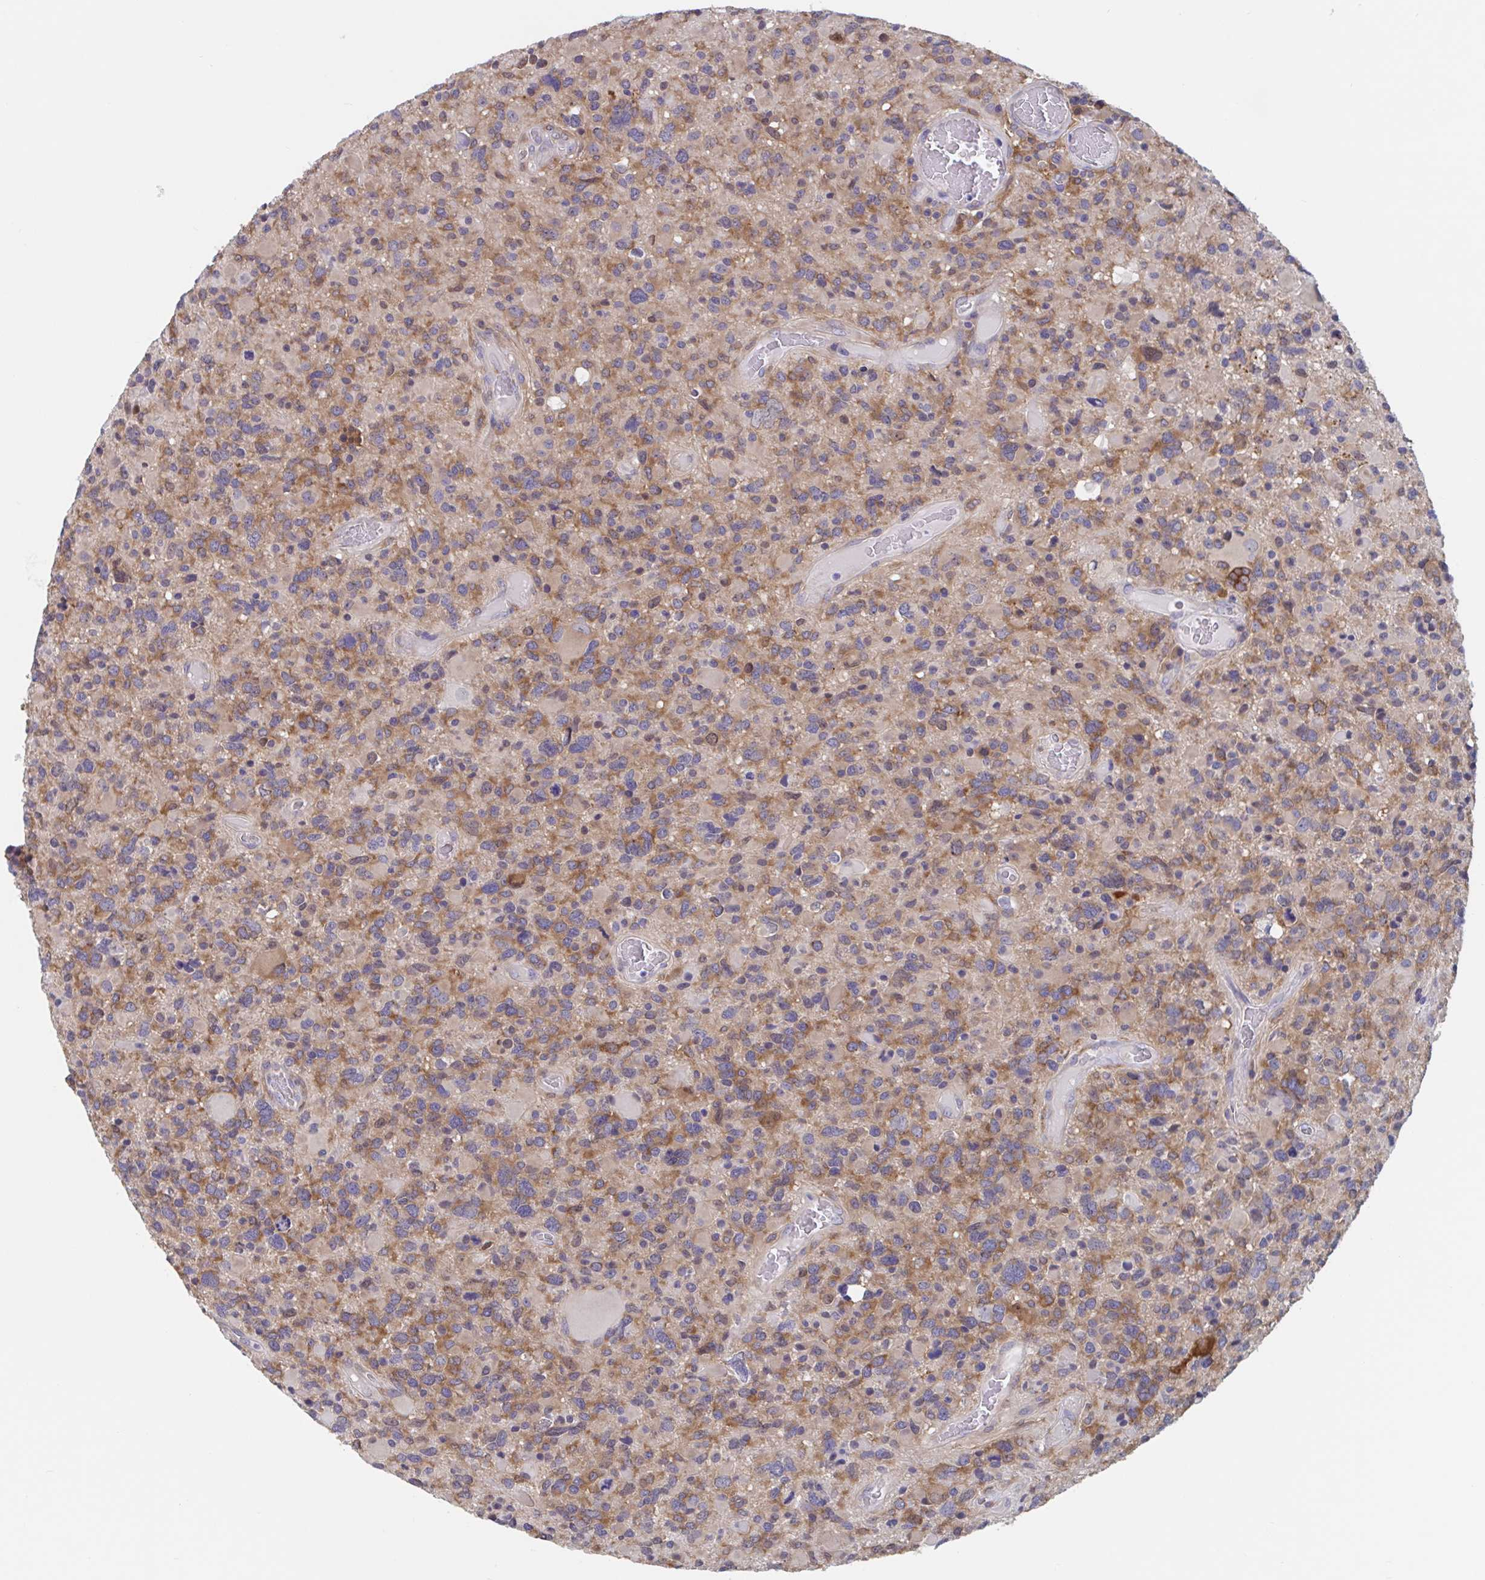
{"staining": {"intensity": "moderate", "quantity": ">75%", "location": "cytoplasmic/membranous"}, "tissue": "glioma", "cell_type": "Tumor cells", "image_type": "cancer", "snomed": [{"axis": "morphology", "description": "Glioma, malignant, High grade"}, {"axis": "topography", "description": "Brain"}], "caption": "Moderate cytoplasmic/membranous positivity for a protein is present in about >75% of tumor cells of malignant glioma (high-grade) using immunohistochemistry (IHC).", "gene": "SNX8", "patient": {"sex": "female", "age": 40}}